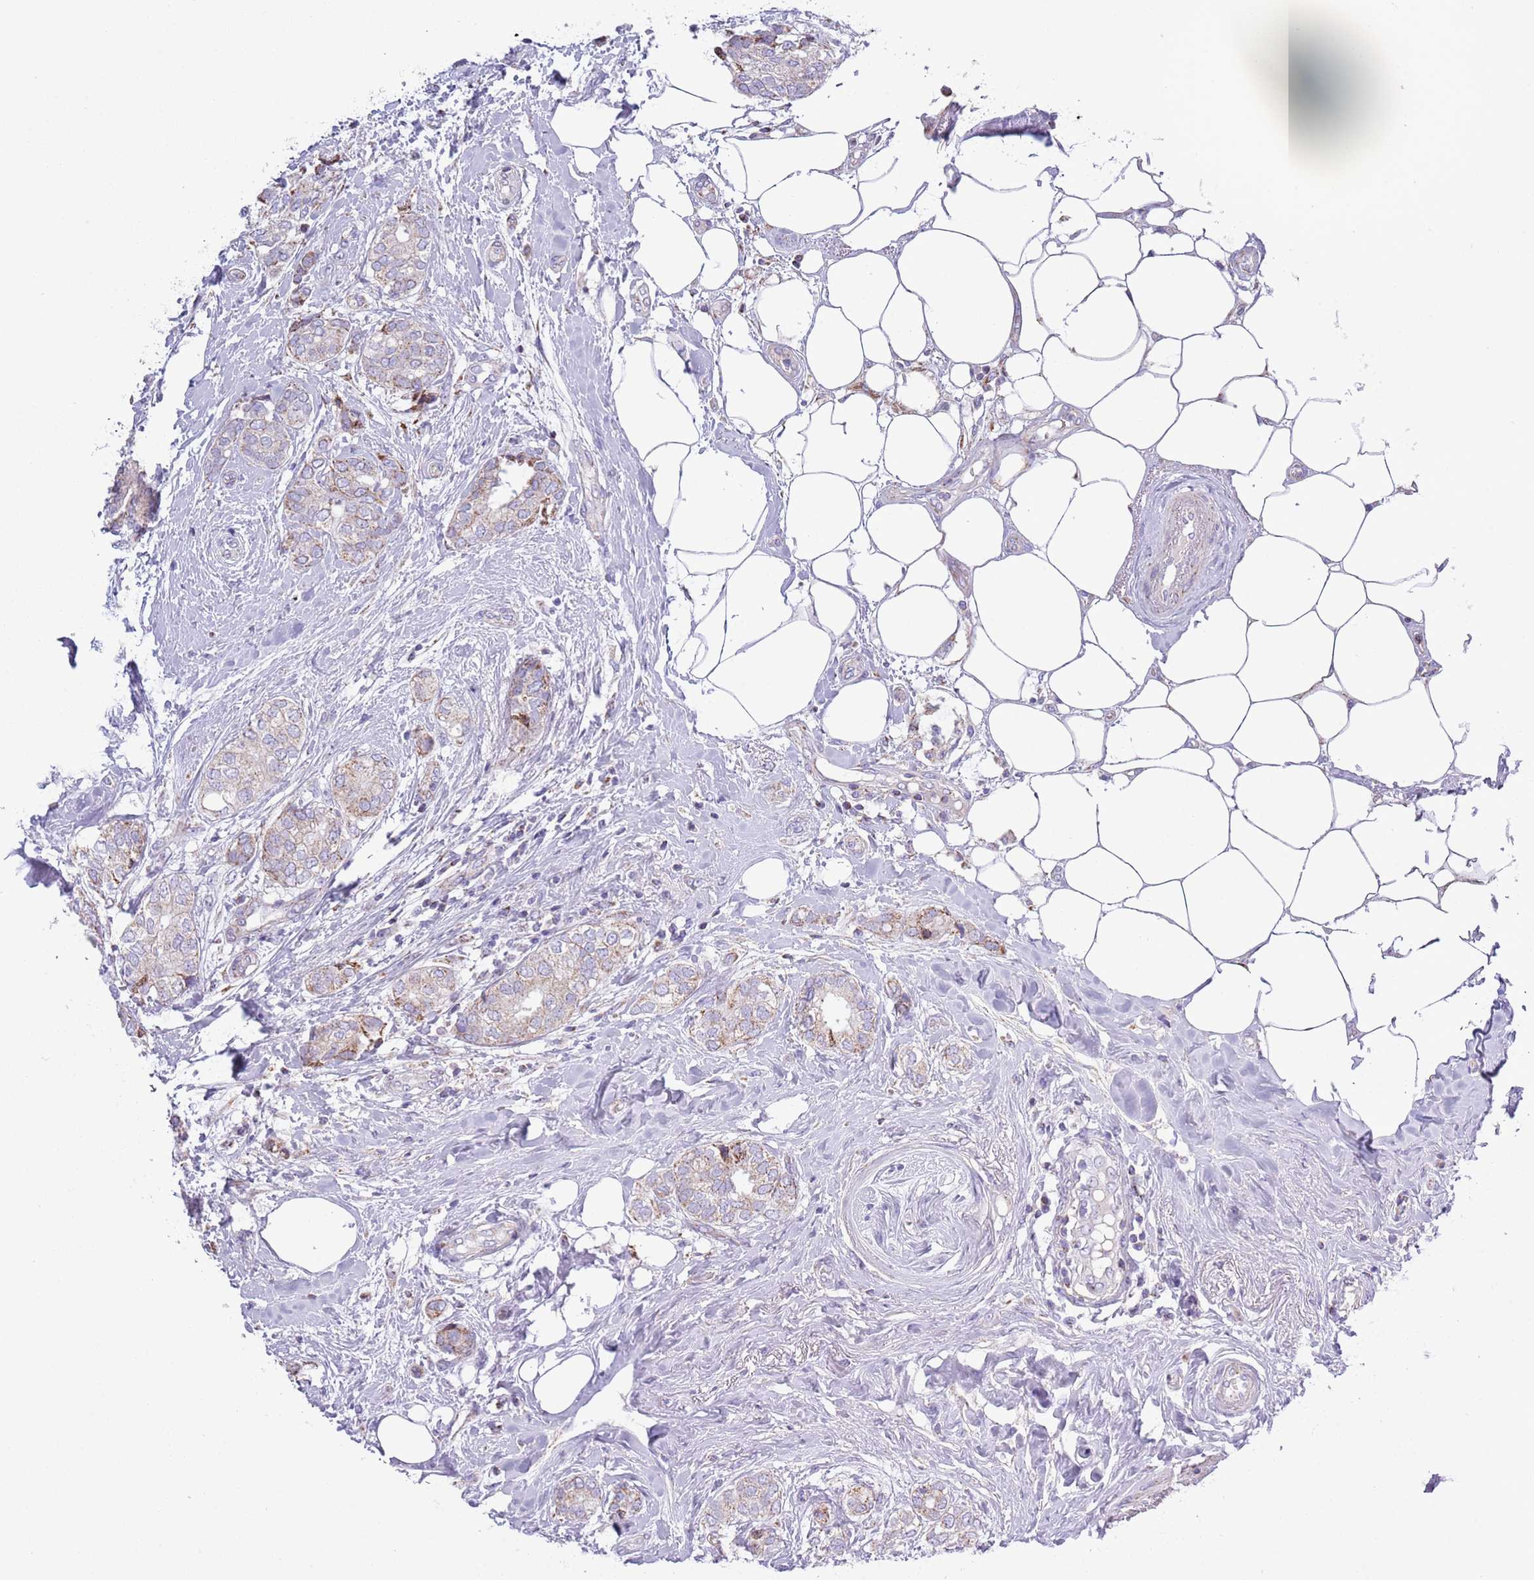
{"staining": {"intensity": "weak", "quantity": "<25%", "location": "cytoplasmic/membranous"}, "tissue": "breast cancer", "cell_type": "Tumor cells", "image_type": "cancer", "snomed": [{"axis": "morphology", "description": "Duct carcinoma"}, {"axis": "topography", "description": "Breast"}], "caption": "DAB (3,3'-diaminobenzidine) immunohistochemical staining of human invasive ductal carcinoma (breast) exhibits no significant expression in tumor cells. The staining is performed using DAB (3,3'-diaminobenzidine) brown chromogen with nuclei counter-stained in using hematoxylin.", "gene": "ATP6V1B1", "patient": {"sex": "female", "age": 73}}